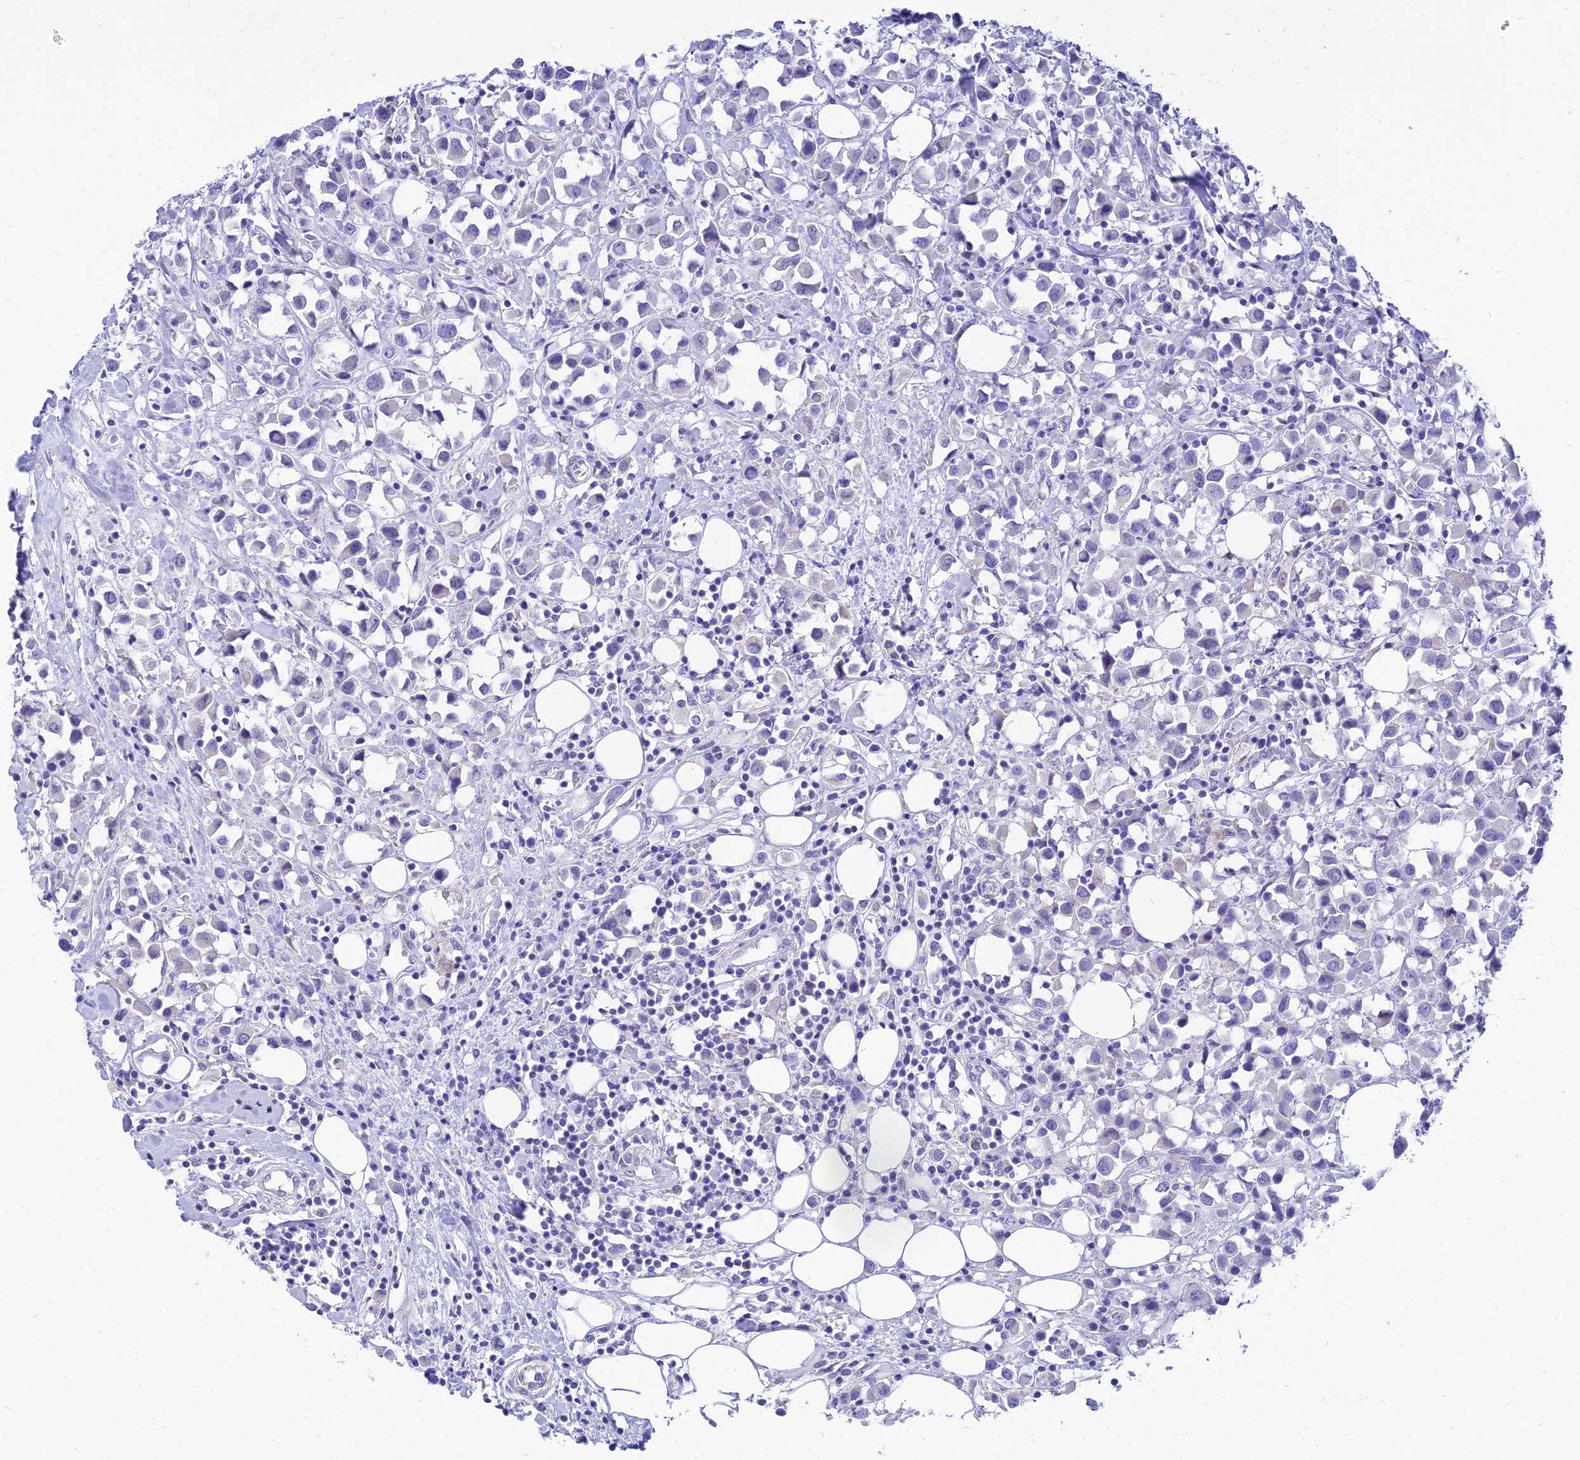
{"staining": {"intensity": "negative", "quantity": "none", "location": "none"}, "tissue": "breast cancer", "cell_type": "Tumor cells", "image_type": "cancer", "snomed": [{"axis": "morphology", "description": "Duct carcinoma"}, {"axis": "topography", "description": "Breast"}], "caption": "An image of intraductal carcinoma (breast) stained for a protein shows no brown staining in tumor cells.", "gene": "TAC3", "patient": {"sex": "female", "age": 61}}